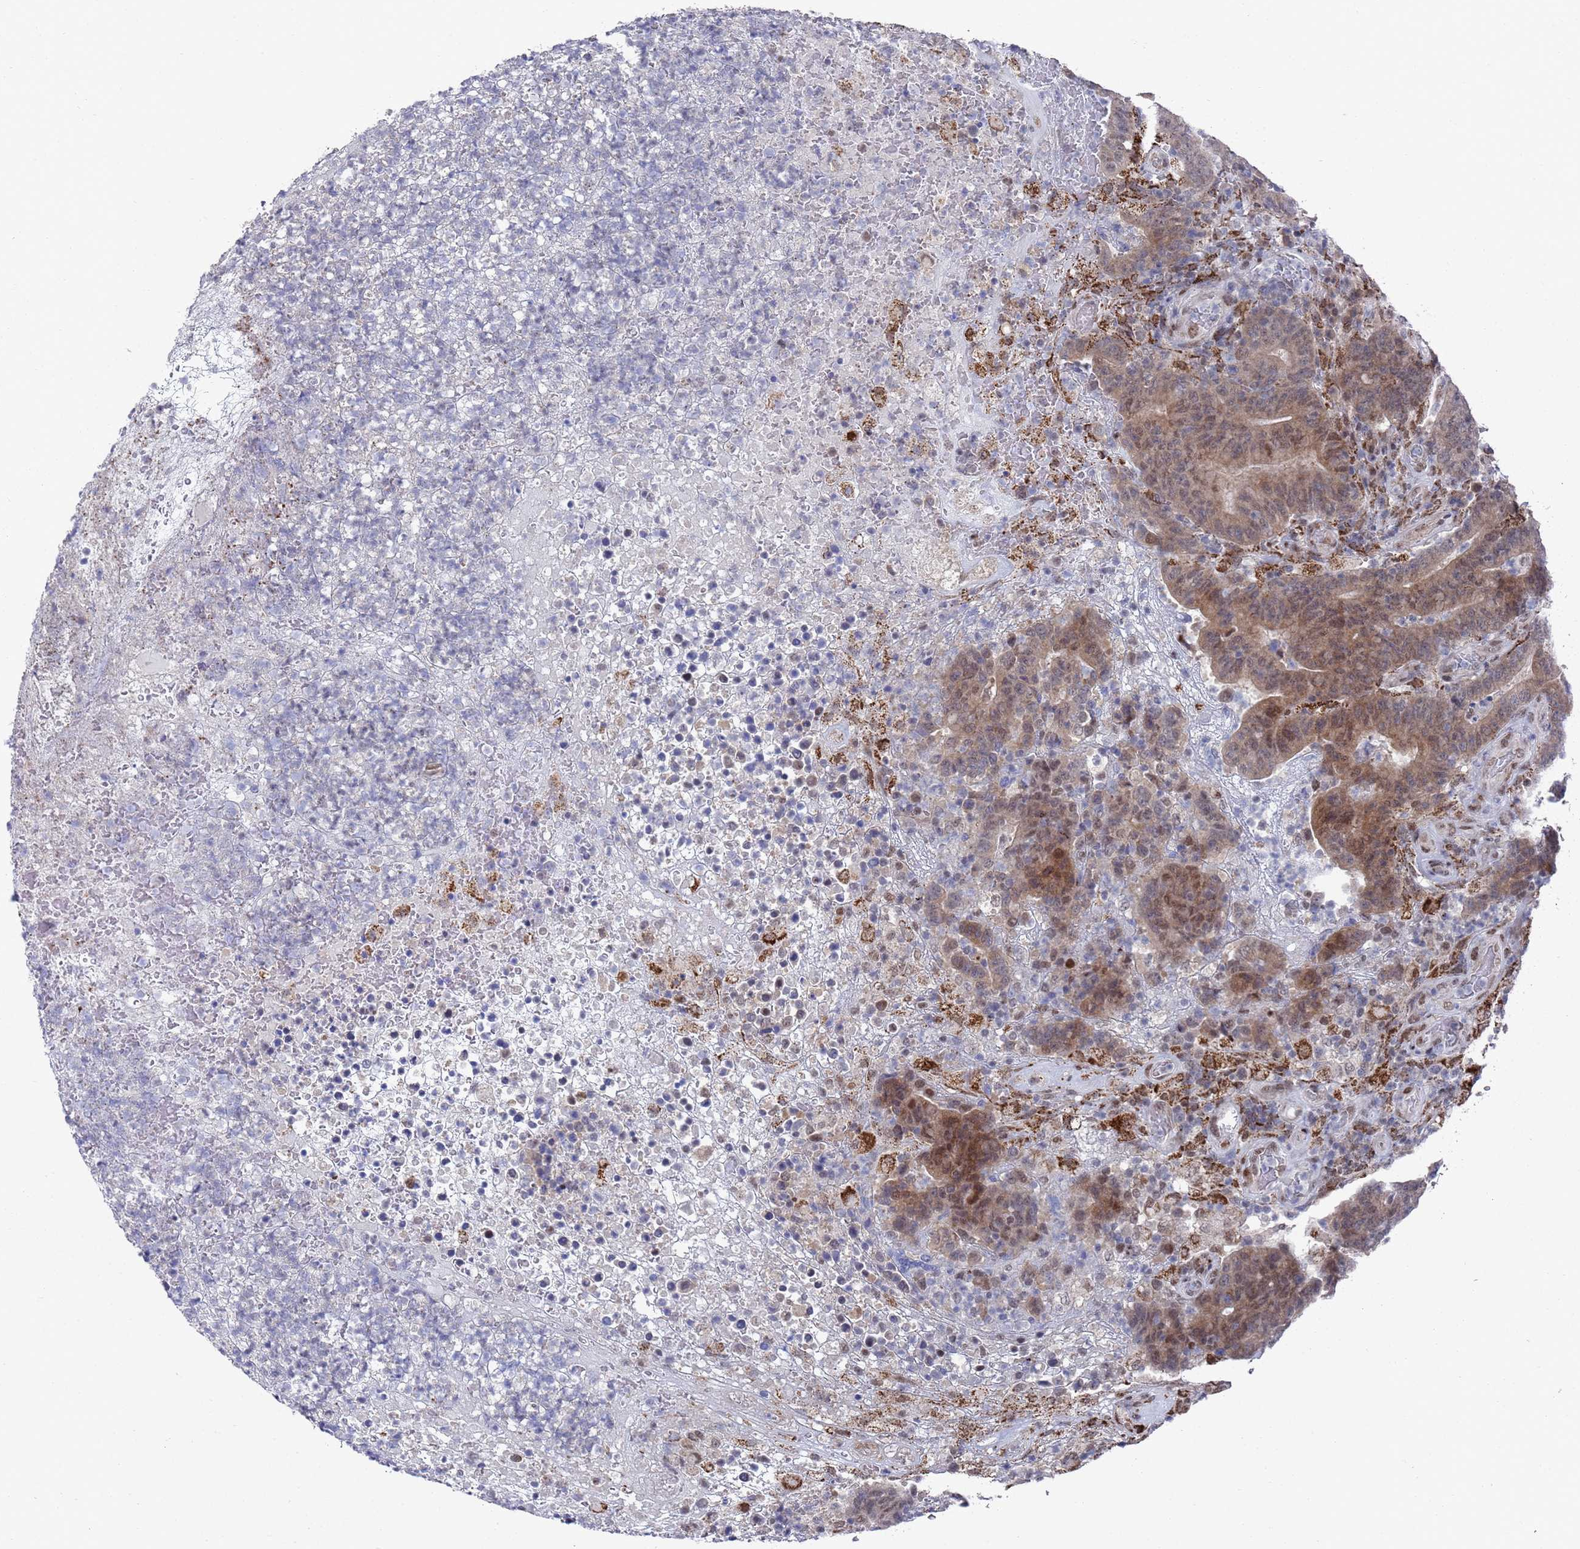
{"staining": {"intensity": "moderate", "quantity": ">75%", "location": "cytoplasmic/membranous,nuclear"}, "tissue": "colorectal cancer", "cell_type": "Tumor cells", "image_type": "cancer", "snomed": [{"axis": "morphology", "description": "Normal tissue, NOS"}, {"axis": "morphology", "description": "Adenocarcinoma, NOS"}, {"axis": "topography", "description": "Colon"}], "caption": "Immunohistochemistry histopathology image of neoplastic tissue: human adenocarcinoma (colorectal) stained using immunohistochemistry (IHC) demonstrates medium levels of moderate protein expression localized specifically in the cytoplasmic/membranous and nuclear of tumor cells, appearing as a cytoplasmic/membranous and nuclear brown color.", "gene": "COPS6", "patient": {"sex": "female", "age": 75}}